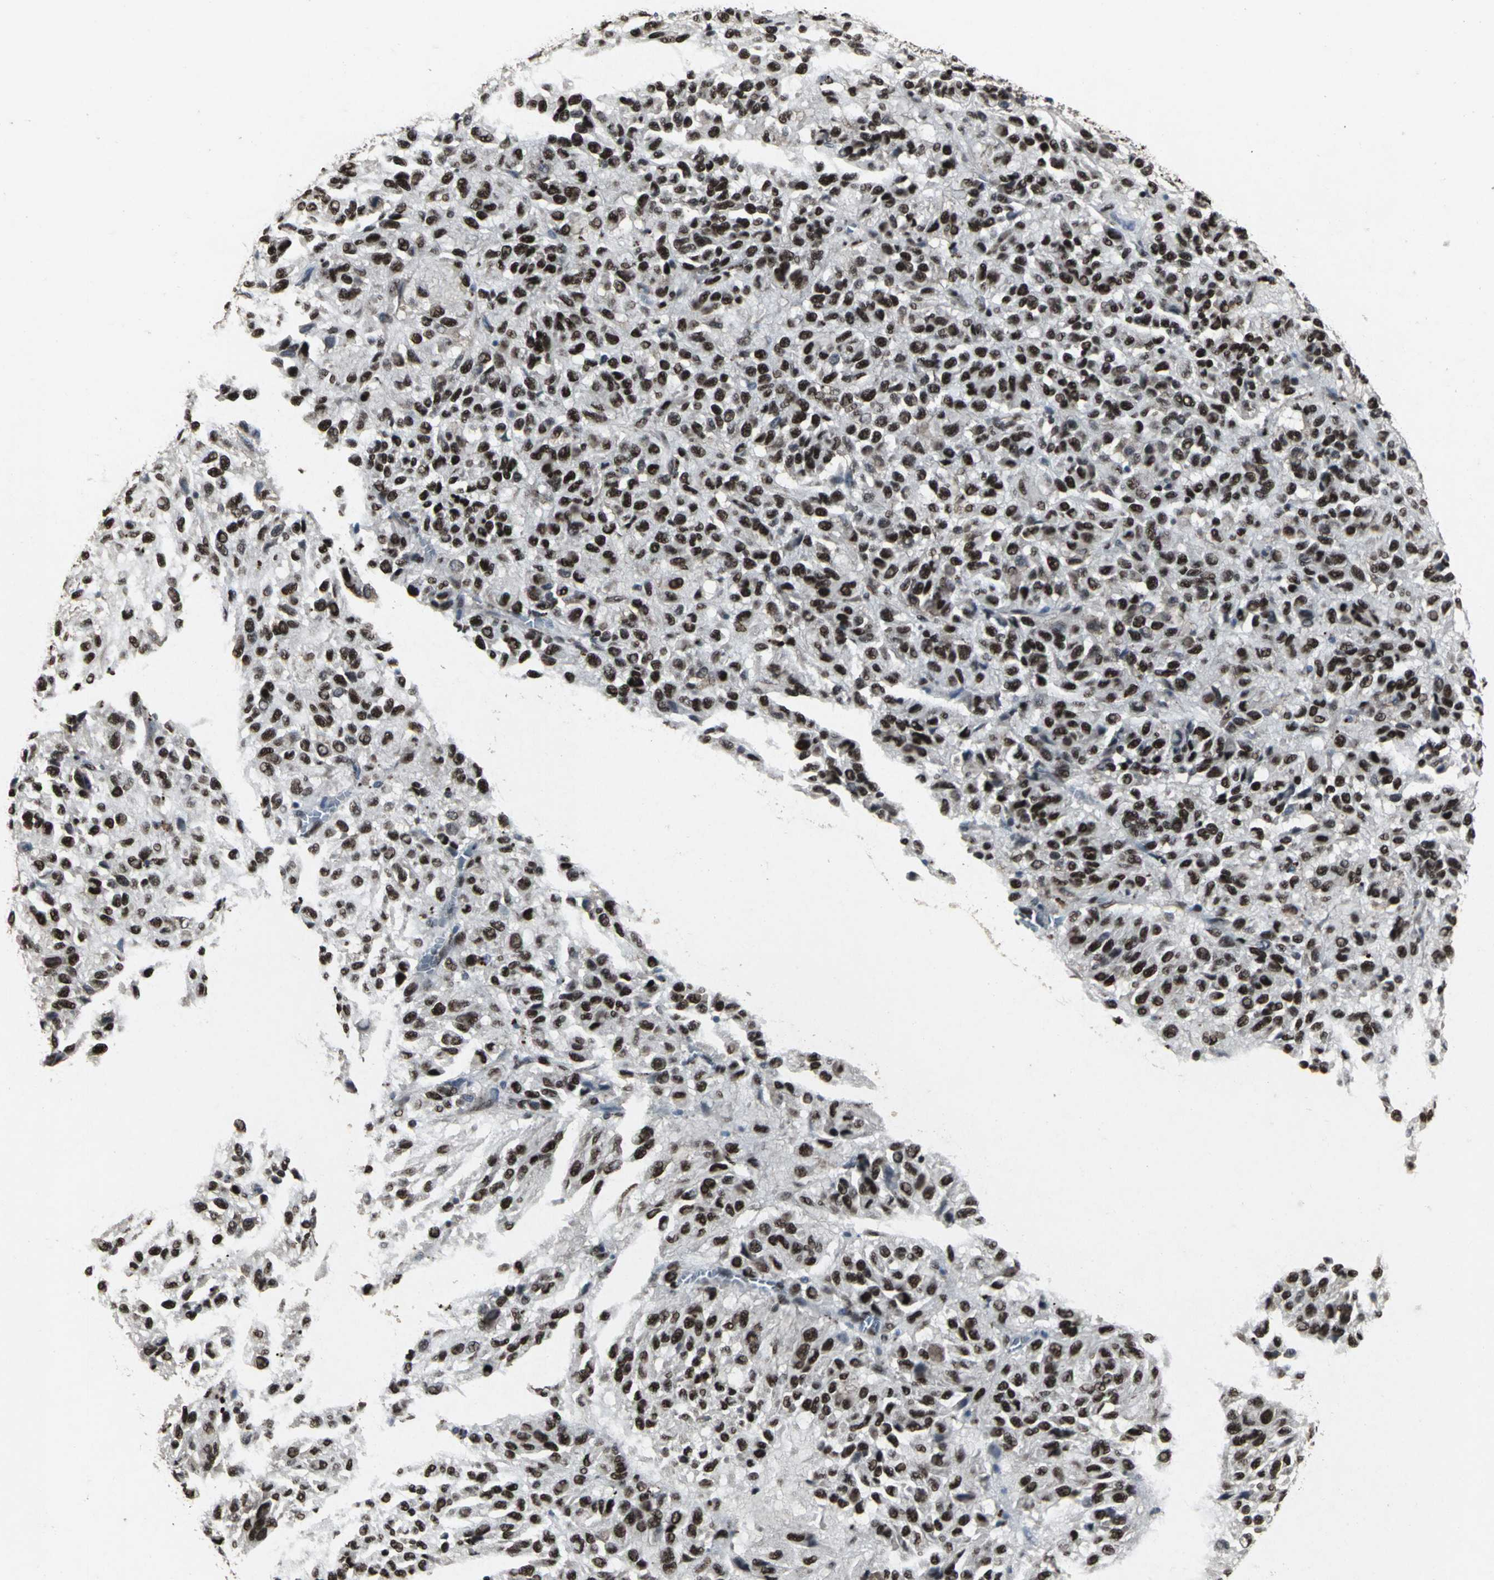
{"staining": {"intensity": "strong", "quantity": ">75%", "location": "nuclear"}, "tissue": "melanoma", "cell_type": "Tumor cells", "image_type": "cancer", "snomed": [{"axis": "morphology", "description": "Malignant melanoma, Metastatic site"}, {"axis": "topography", "description": "Lung"}], "caption": "This image exhibits immunohistochemistry staining of malignant melanoma (metastatic site), with high strong nuclear expression in approximately >75% of tumor cells.", "gene": "SRF", "patient": {"sex": "male", "age": 64}}